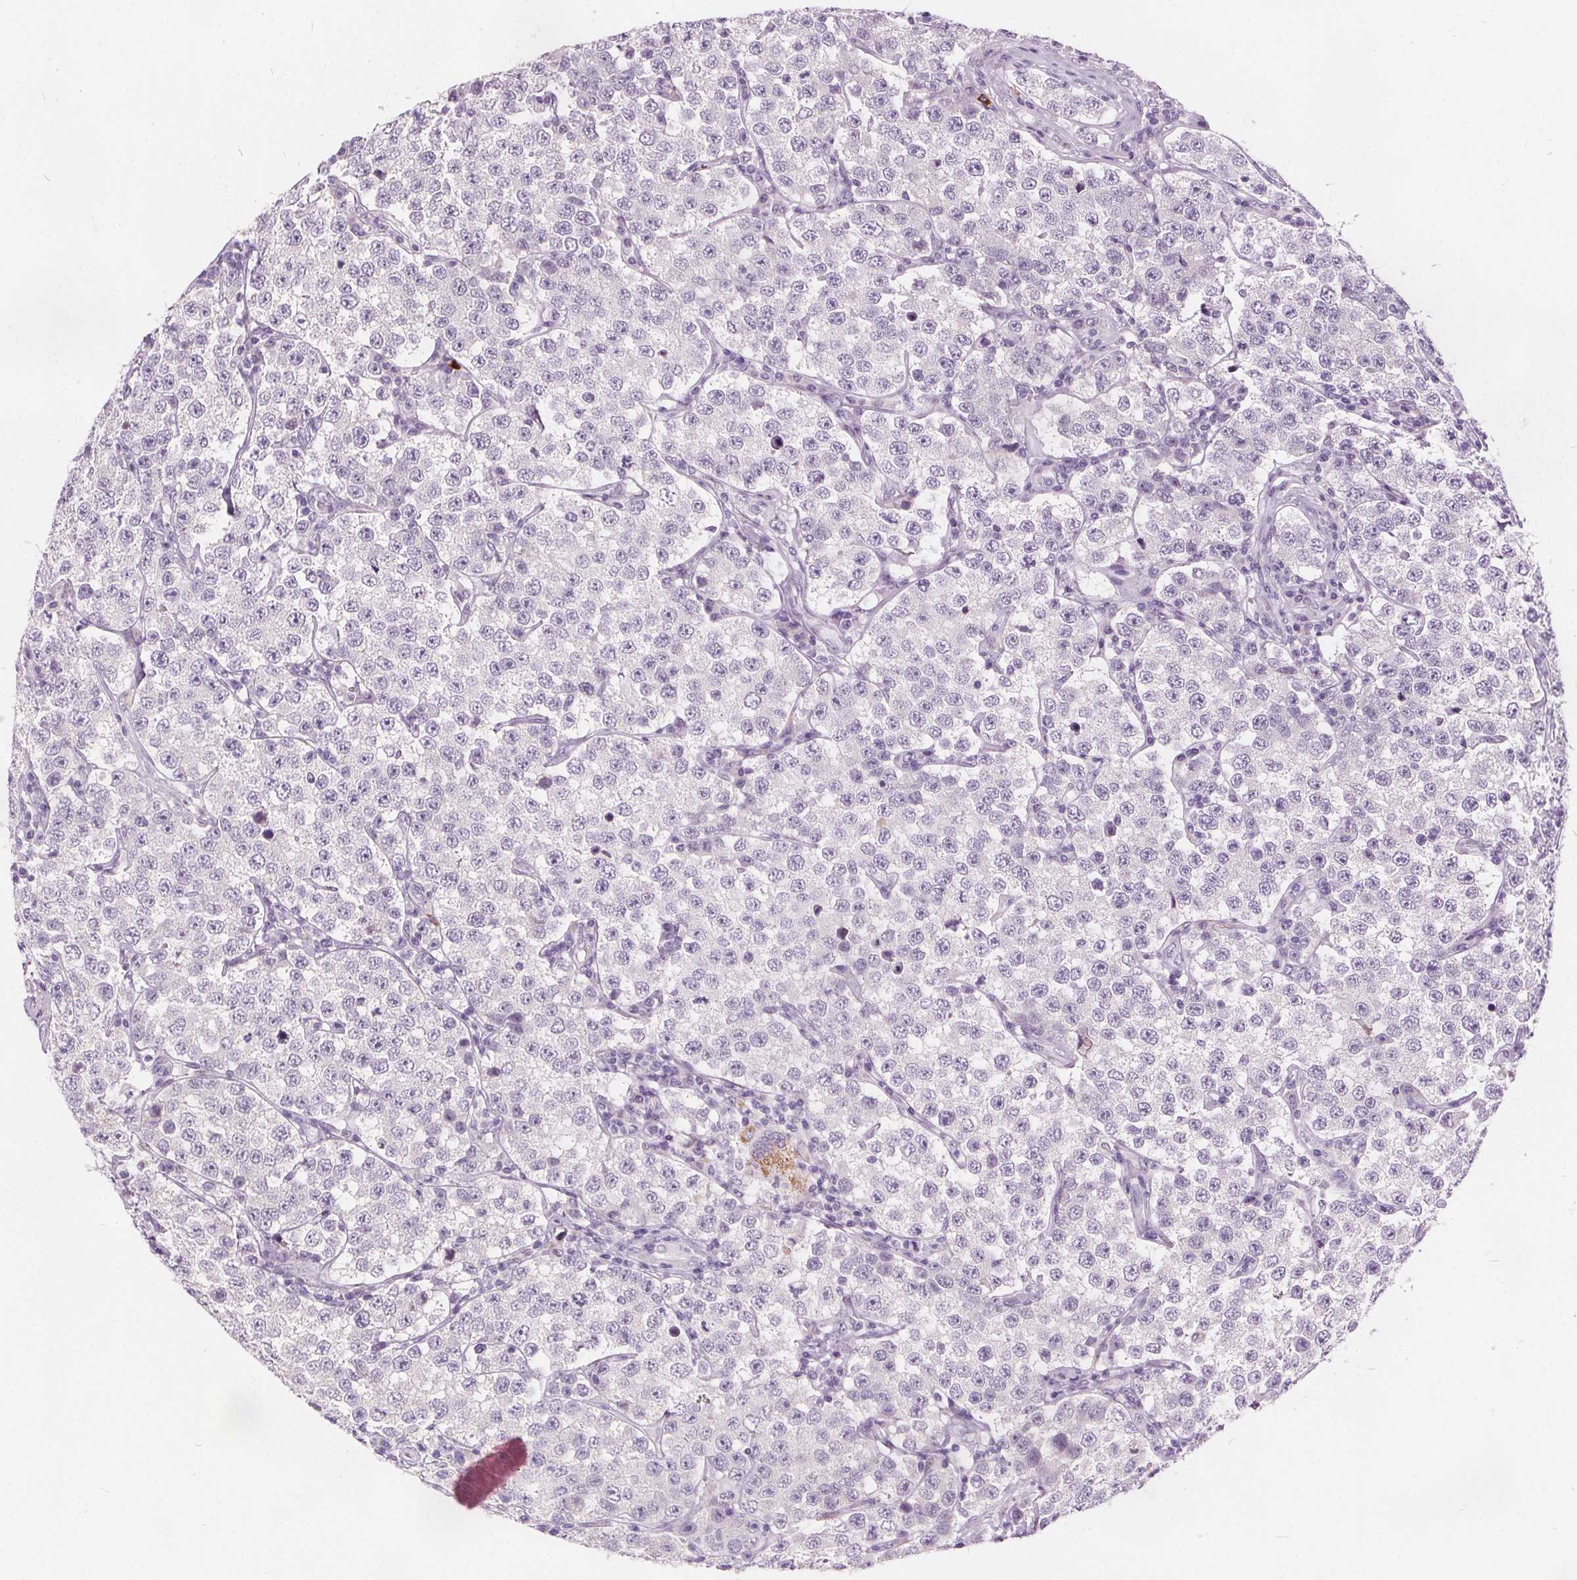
{"staining": {"intensity": "negative", "quantity": "none", "location": "none"}, "tissue": "testis cancer", "cell_type": "Tumor cells", "image_type": "cancer", "snomed": [{"axis": "morphology", "description": "Seminoma, NOS"}, {"axis": "topography", "description": "Testis"}], "caption": "Tumor cells show no significant protein positivity in seminoma (testis).", "gene": "ACOX2", "patient": {"sex": "male", "age": 34}}